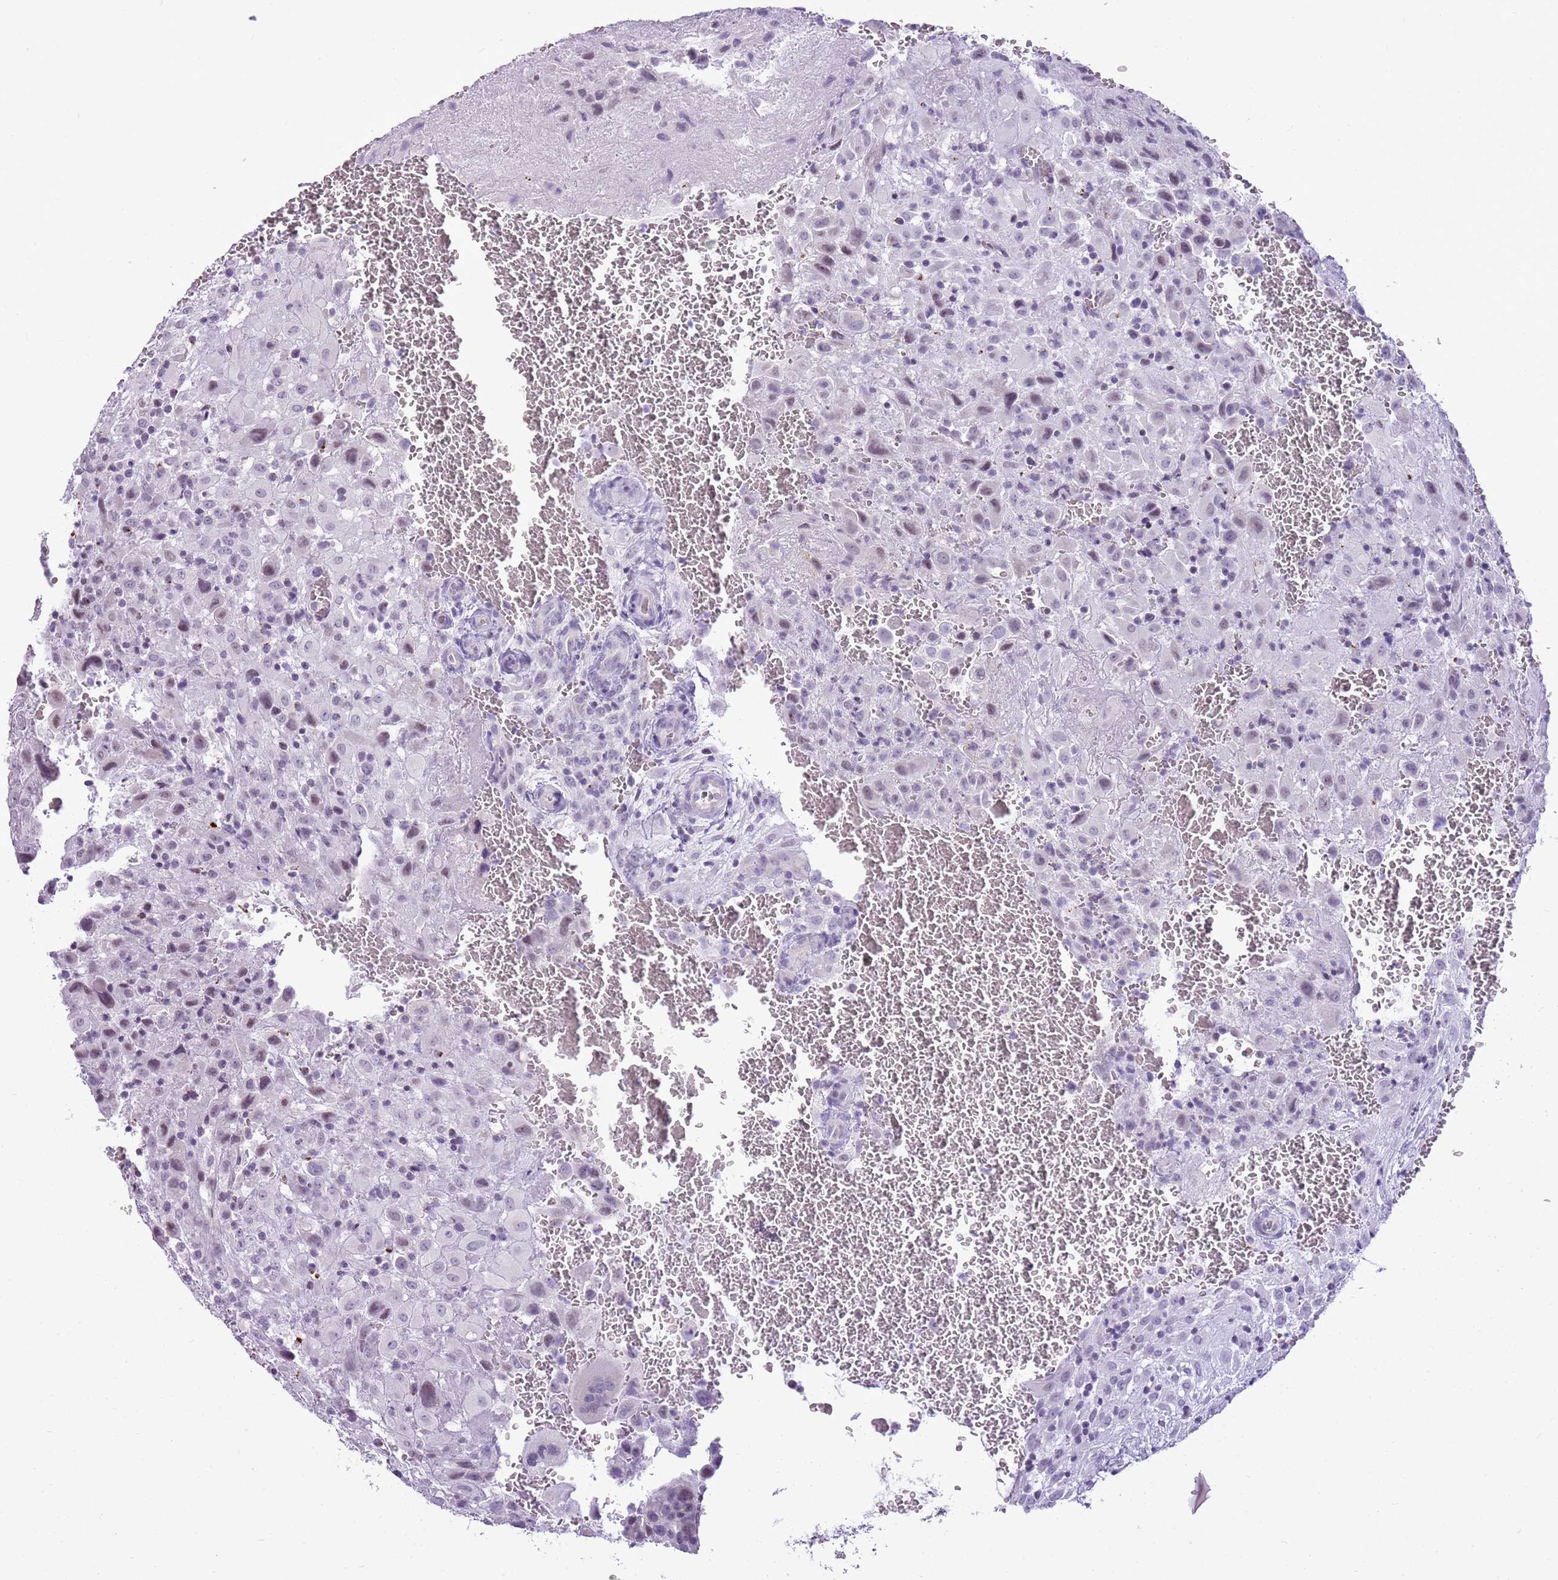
{"staining": {"intensity": "negative", "quantity": "none", "location": "none"}, "tissue": "placenta", "cell_type": "Decidual cells", "image_type": "normal", "snomed": [{"axis": "morphology", "description": "Normal tissue, NOS"}, {"axis": "topography", "description": "Placenta"}], "caption": "Immunohistochemical staining of normal placenta exhibits no significant expression in decidual cells. The staining is performed using DAB (3,3'-diaminobenzidine) brown chromogen with nuclei counter-stained in using hematoxylin.", "gene": "RPL3L", "patient": {"sex": "female", "age": 35}}